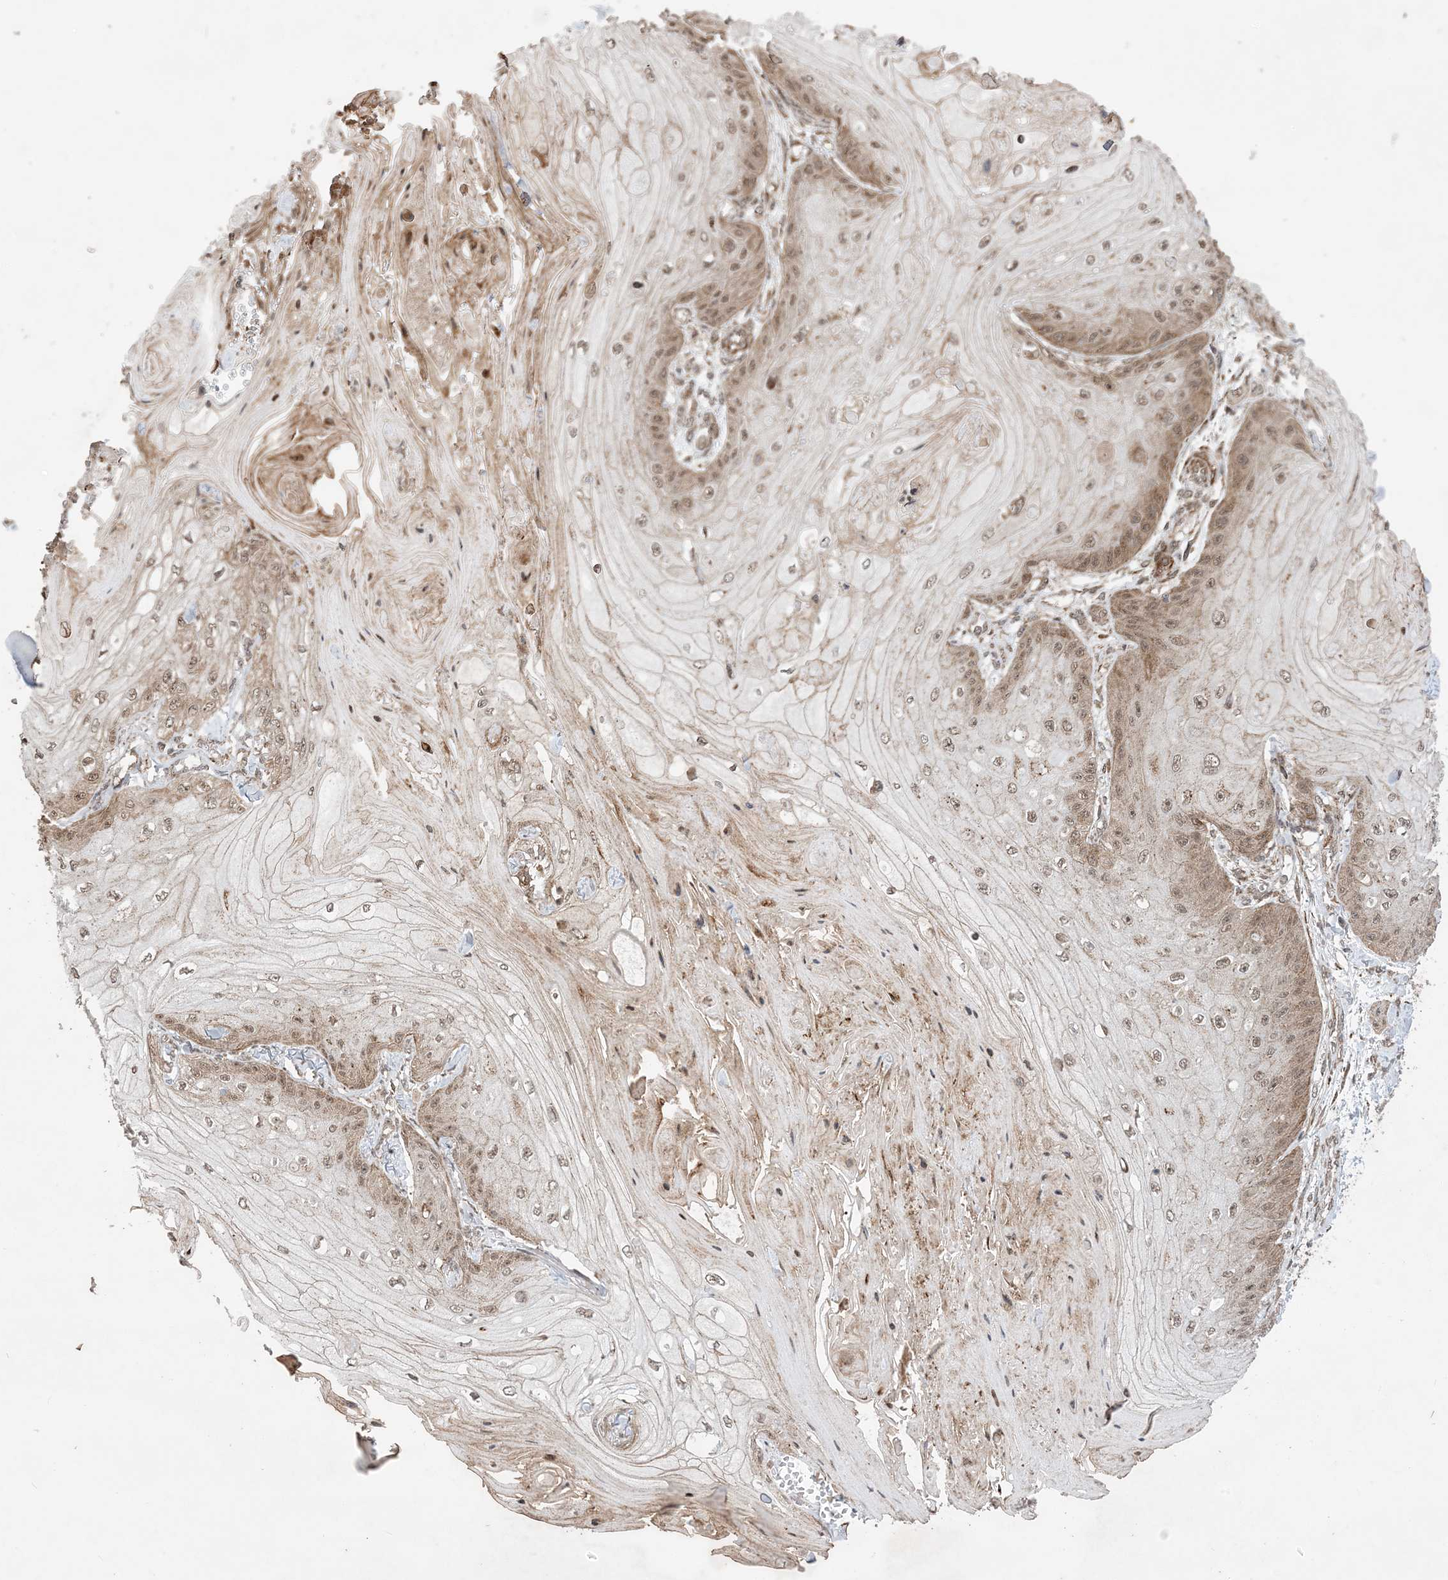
{"staining": {"intensity": "moderate", "quantity": ">75%", "location": "cytoplasmic/membranous,nuclear"}, "tissue": "skin cancer", "cell_type": "Tumor cells", "image_type": "cancer", "snomed": [{"axis": "morphology", "description": "Squamous cell carcinoma, NOS"}, {"axis": "topography", "description": "Skin"}], "caption": "This photomicrograph demonstrates IHC staining of skin cancer, with medium moderate cytoplasmic/membranous and nuclear positivity in about >75% of tumor cells.", "gene": "ZNF511", "patient": {"sex": "male", "age": 74}}